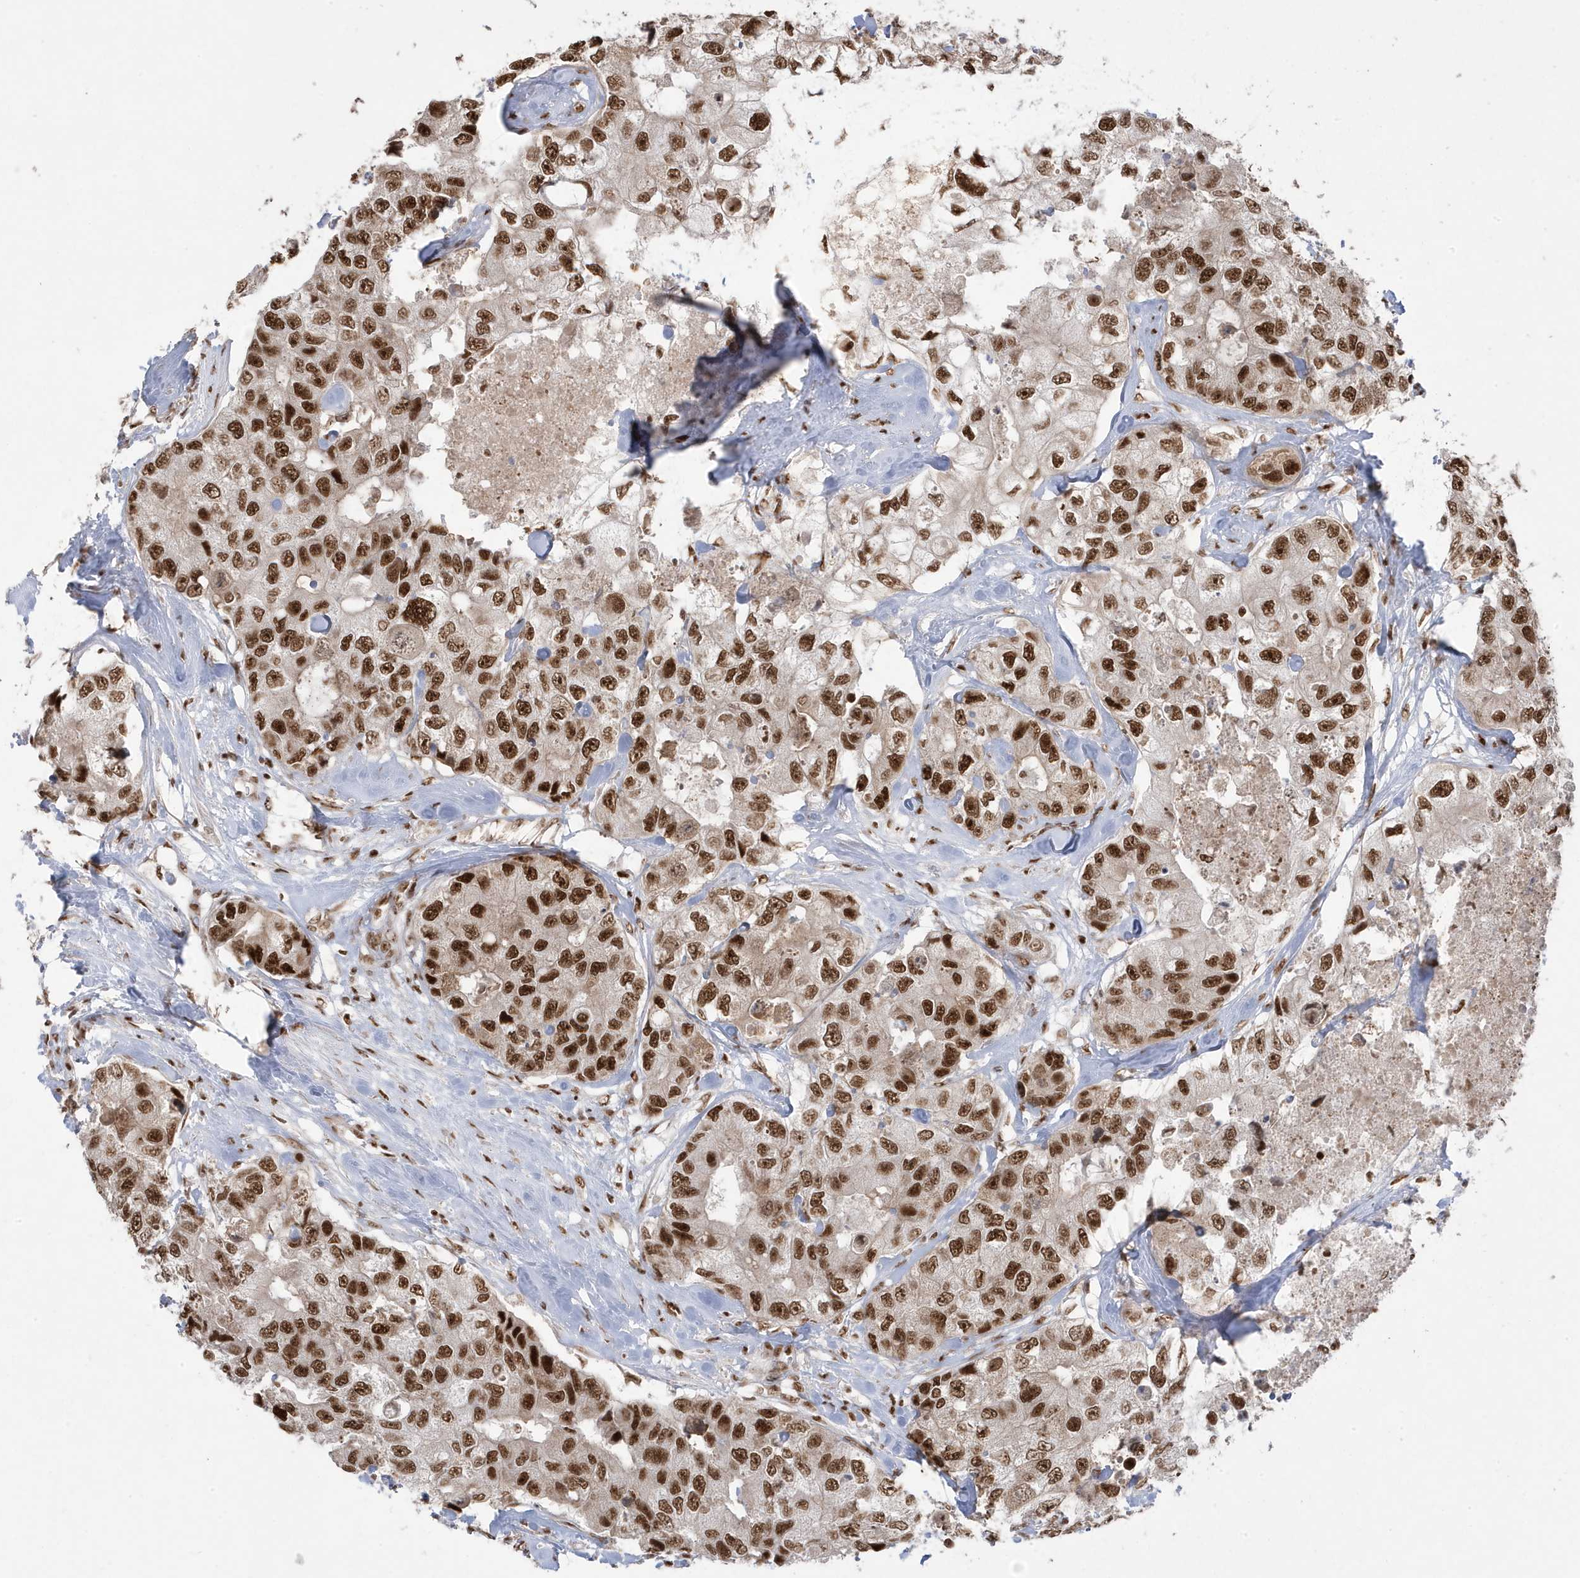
{"staining": {"intensity": "moderate", "quantity": ">75%", "location": "nuclear"}, "tissue": "breast cancer", "cell_type": "Tumor cells", "image_type": "cancer", "snomed": [{"axis": "morphology", "description": "Duct carcinoma"}, {"axis": "topography", "description": "Breast"}], "caption": "Tumor cells exhibit medium levels of moderate nuclear positivity in approximately >75% of cells in human infiltrating ductal carcinoma (breast).", "gene": "MTREX", "patient": {"sex": "female", "age": 62}}